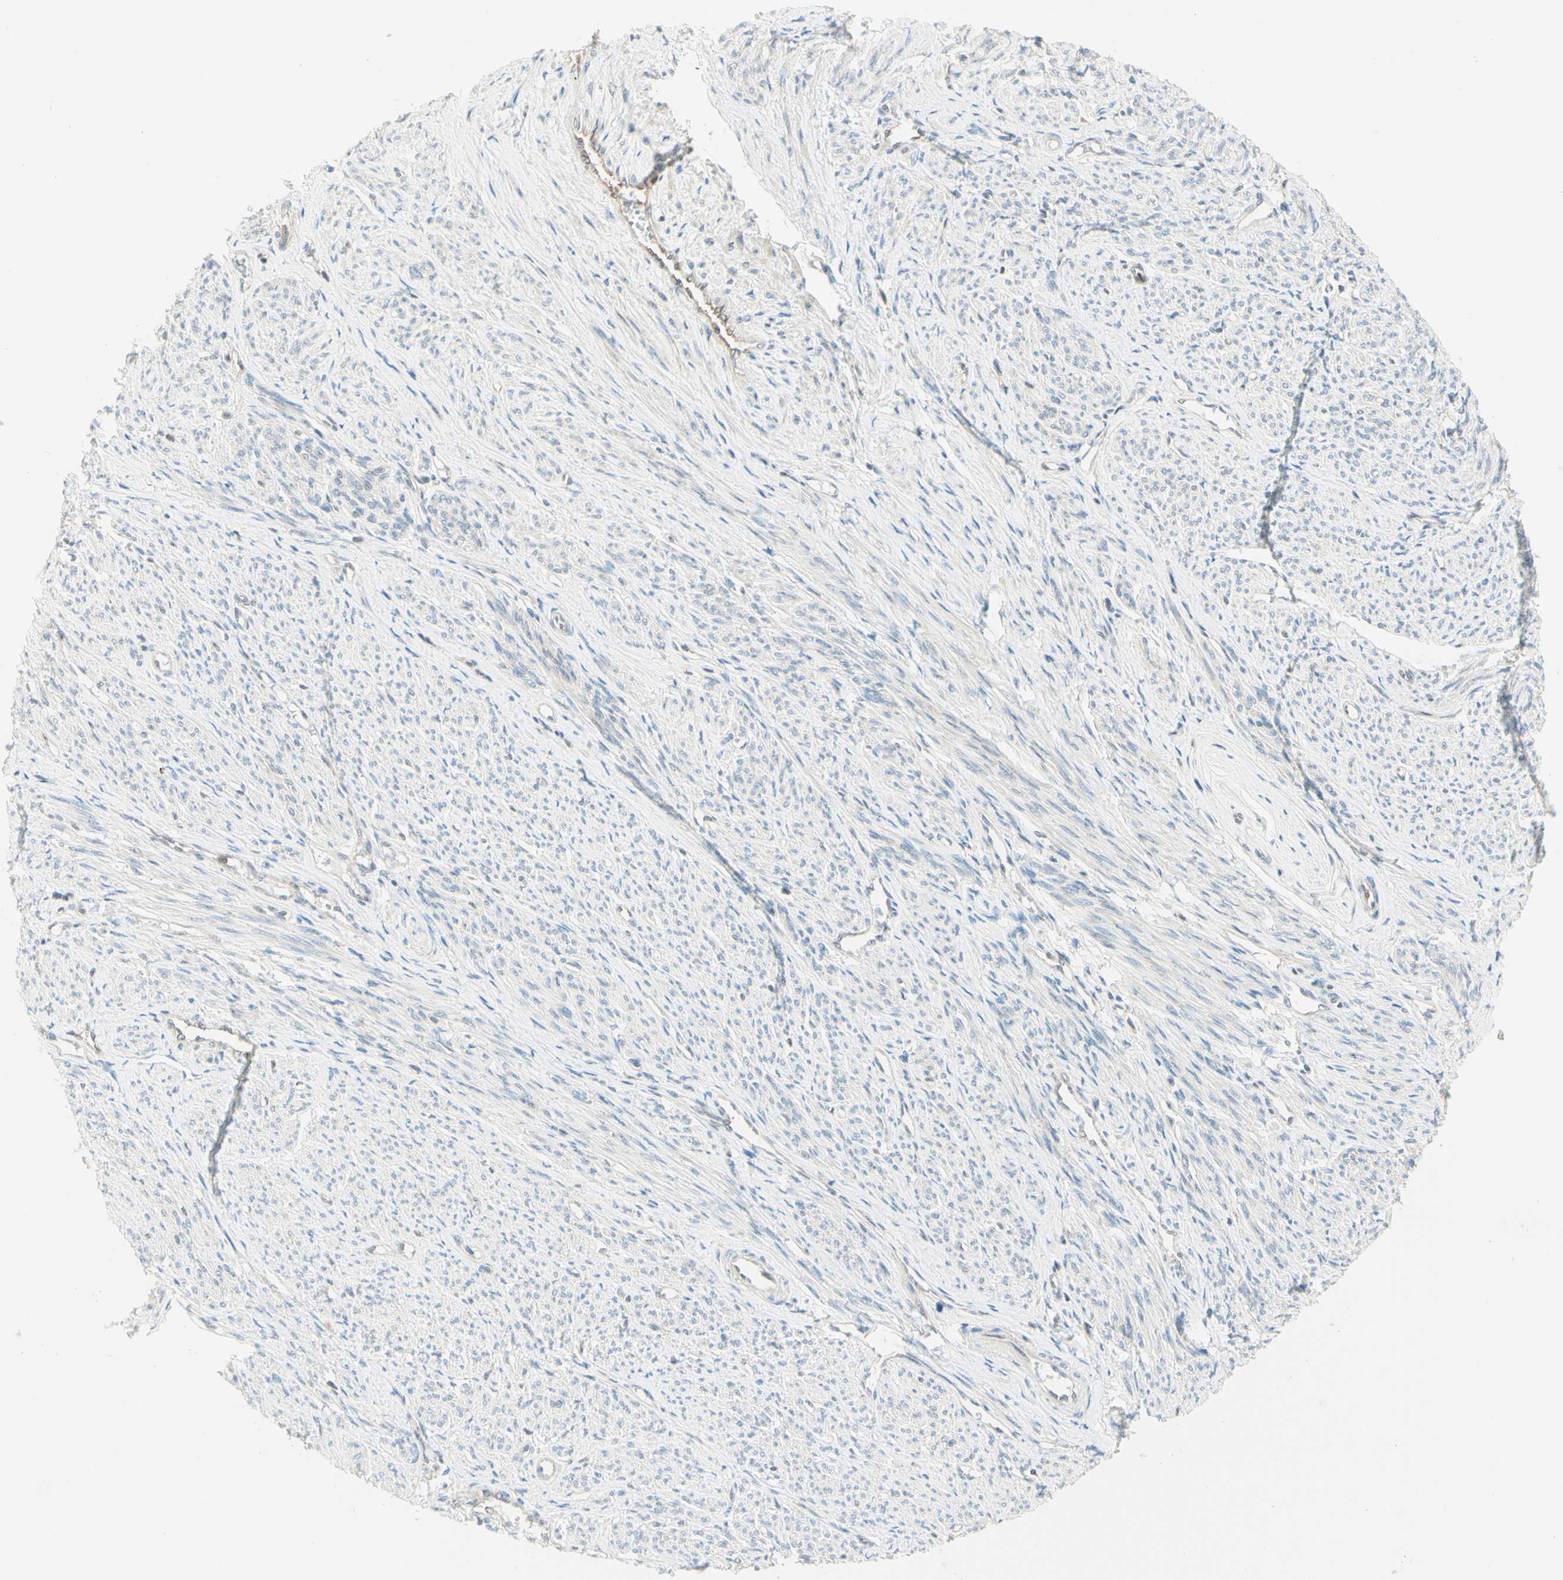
{"staining": {"intensity": "weak", "quantity": ">75%", "location": "cytoplasmic/membranous"}, "tissue": "smooth muscle", "cell_type": "Smooth muscle cells", "image_type": "normal", "snomed": [{"axis": "morphology", "description": "Normal tissue, NOS"}, {"axis": "topography", "description": "Smooth muscle"}], "caption": "Protein analysis of normal smooth muscle shows weak cytoplasmic/membranous staining in about >75% of smooth muscle cells. (IHC, brightfield microscopy, high magnification).", "gene": "UPK3B", "patient": {"sex": "female", "age": 65}}